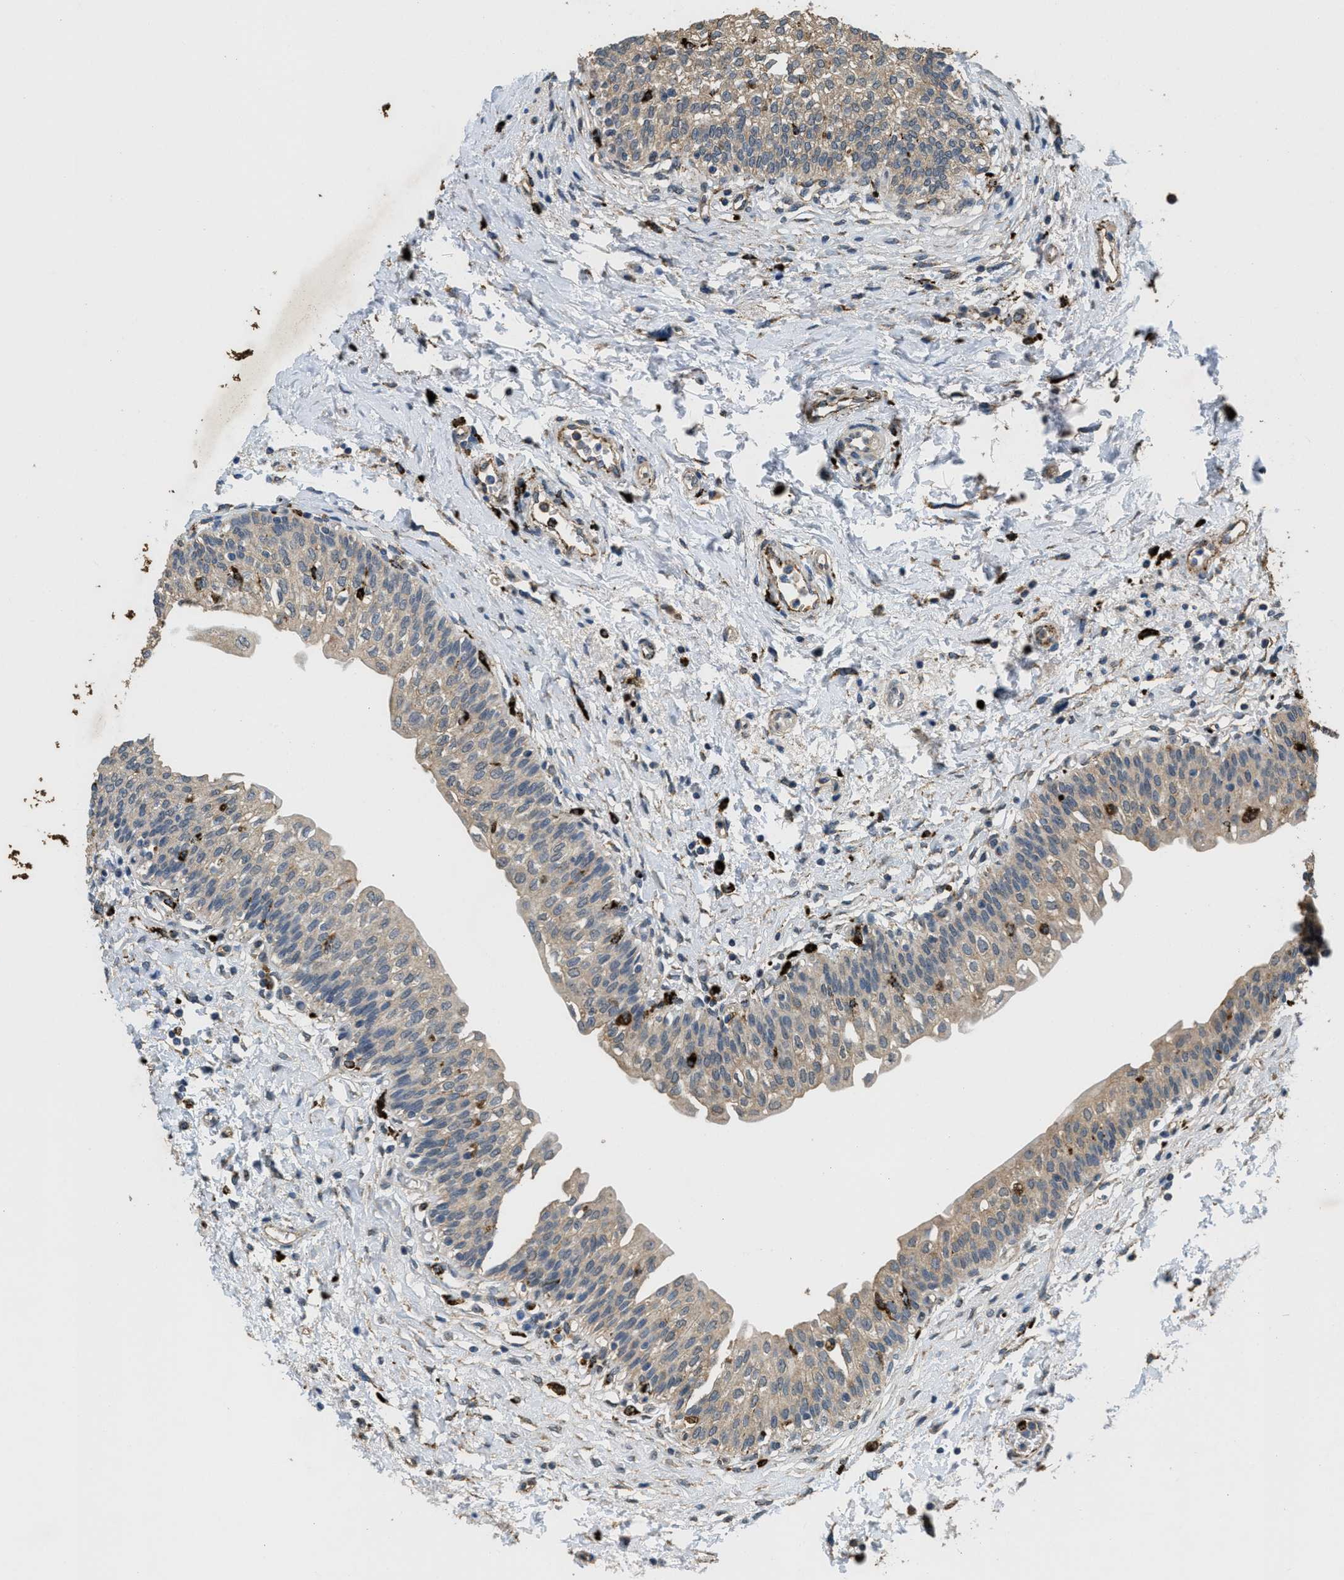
{"staining": {"intensity": "weak", "quantity": ">75%", "location": "cytoplasmic/membranous"}, "tissue": "urinary bladder", "cell_type": "Urothelial cells", "image_type": "normal", "snomed": [{"axis": "morphology", "description": "Normal tissue, NOS"}, {"axis": "topography", "description": "Urinary bladder"}], "caption": "Protein expression analysis of normal urinary bladder demonstrates weak cytoplasmic/membranous positivity in approximately >75% of urothelial cells.", "gene": "BMPR2", "patient": {"sex": "male", "age": 55}}